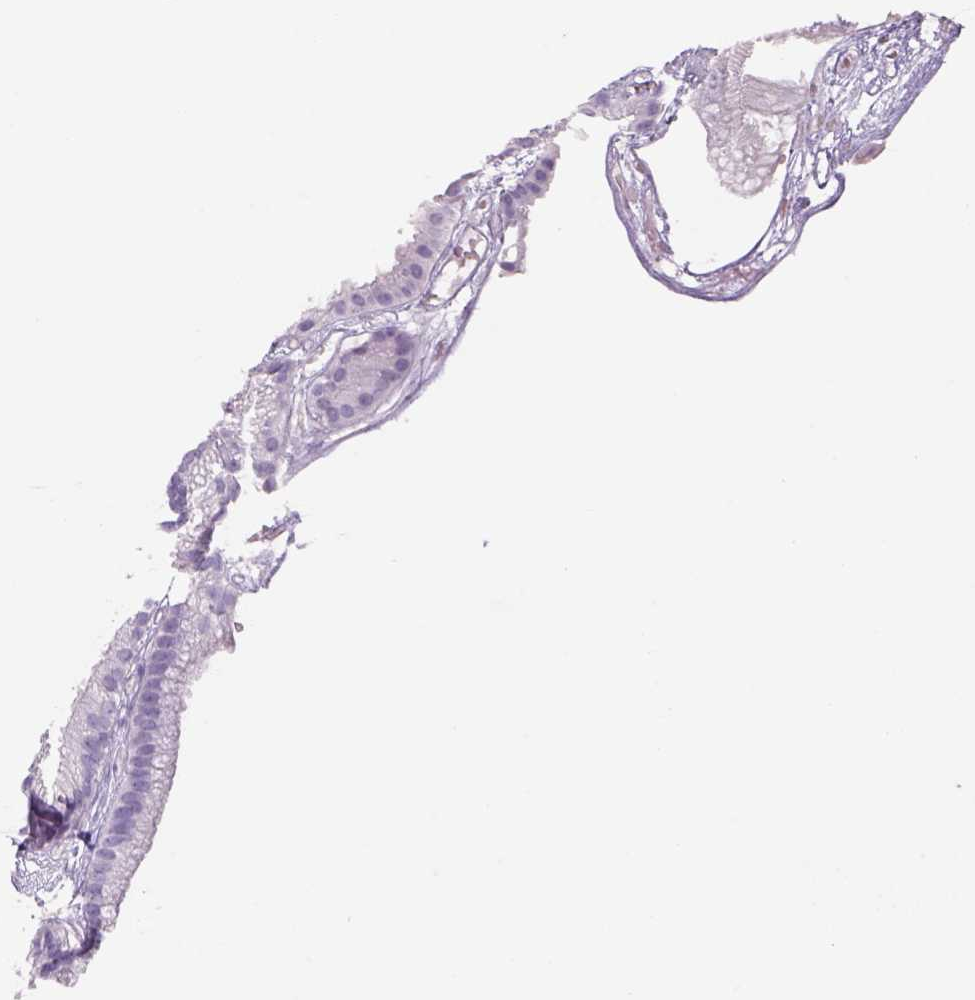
{"staining": {"intensity": "negative", "quantity": "none", "location": "none"}, "tissue": "gallbladder", "cell_type": "Glandular cells", "image_type": "normal", "snomed": [{"axis": "morphology", "description": "Normal tissue, NOS"}, {"axis": "topography", "description": "Gallbladder"}], "caption": "High power microscopy histopathology image of an immunohistochemistry micrograph of benign gallbladder, revealing no significant positivity in glandular cells.", "gene": "TENM4", "patient": {"sex": "female", "age": 45}}